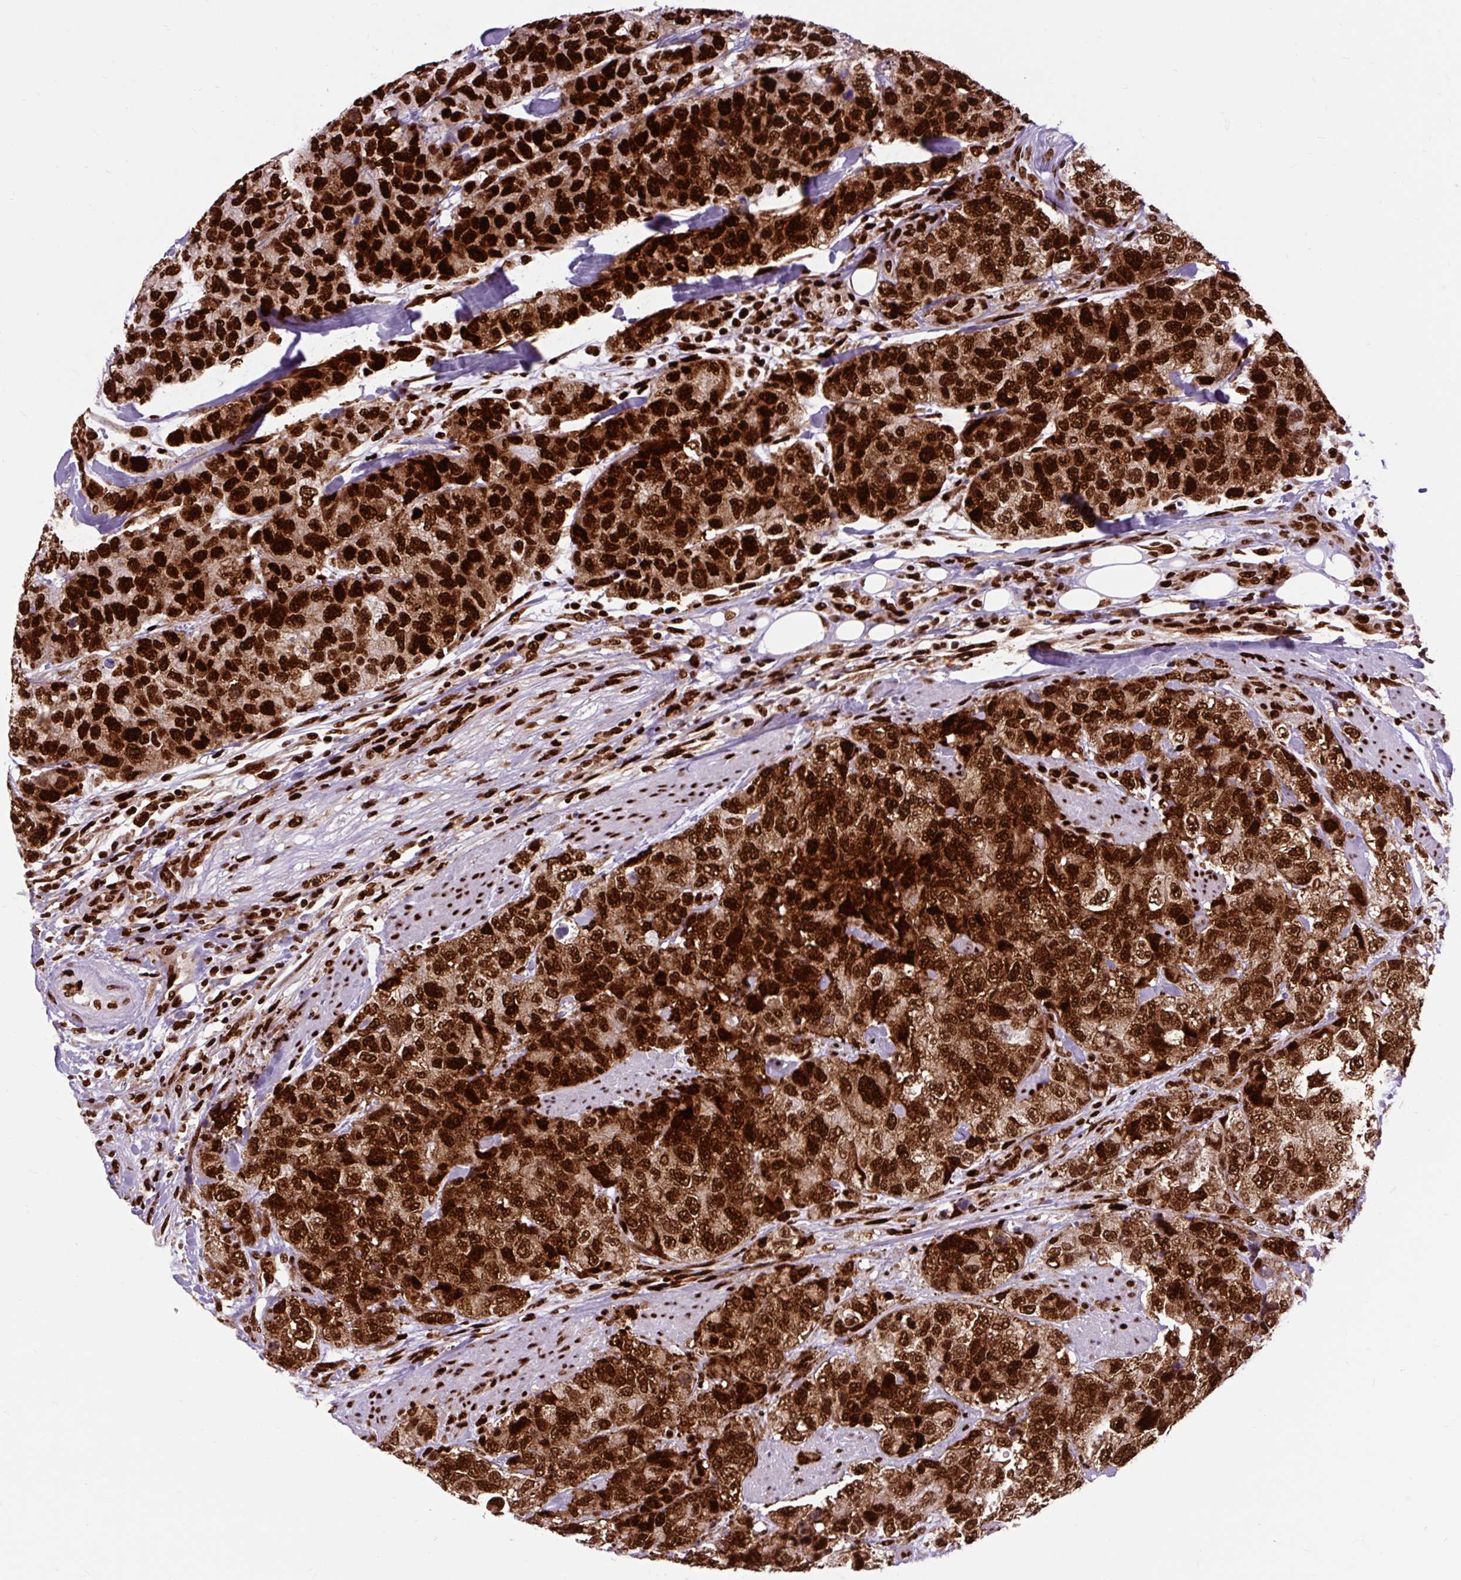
{"staining": {"intensity": "strong", "quantity": ">75%", "location": "nuclear"}, "tissue": "urothelial cancer", "cell_type": "Tumor cells", "image_type": "cancer", "snomed": [{"axis": "morphology", "description": "Urothelial carcinoma, High grade"}, {"axis": "topography", "description": "Urinary bladder"}], "caption": "Urothelial cancer stained for a protein (brown) reveals strong nuclear positive expression in about >75% of tumor cells.", "gene": "FUS", "patient": {"sex": "female", "age": 78}}